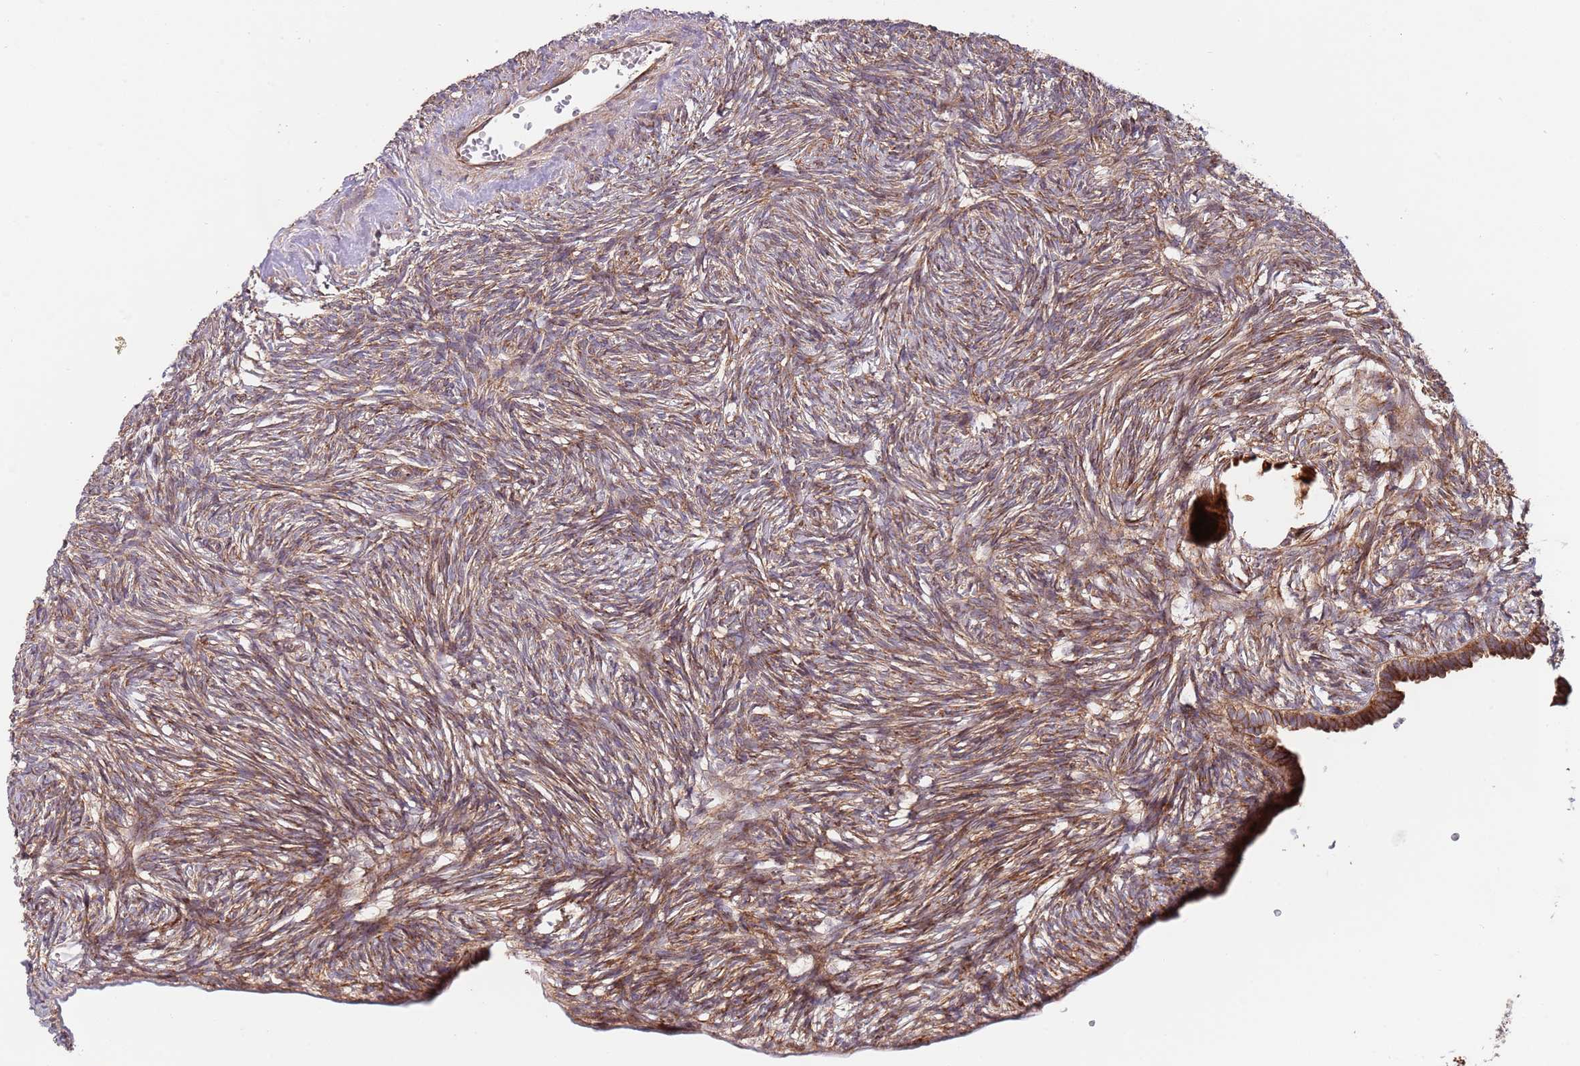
{"staining": {"intensity": "moderate", "quantity": "25%-75%", "location": "cytoplasmic/membranous"}, "tissue": "ovary", "cell_type": "Ovarian stroma cells", "image_type": "normal", "snomed": [{"axis": "morphology", "description": "Normal tissue, NOS"}, {"axis": "topography", "description": "Ovary"}], "caption": "Immunohistochemical staining of normal human ovary demonstrates medium levels of moderate cytoplasmic/membranous expression in about 25%-75% of ovarian stroma cells.", "gene": "RNF19B", "patient": {"sex": "female", "age": 51}}